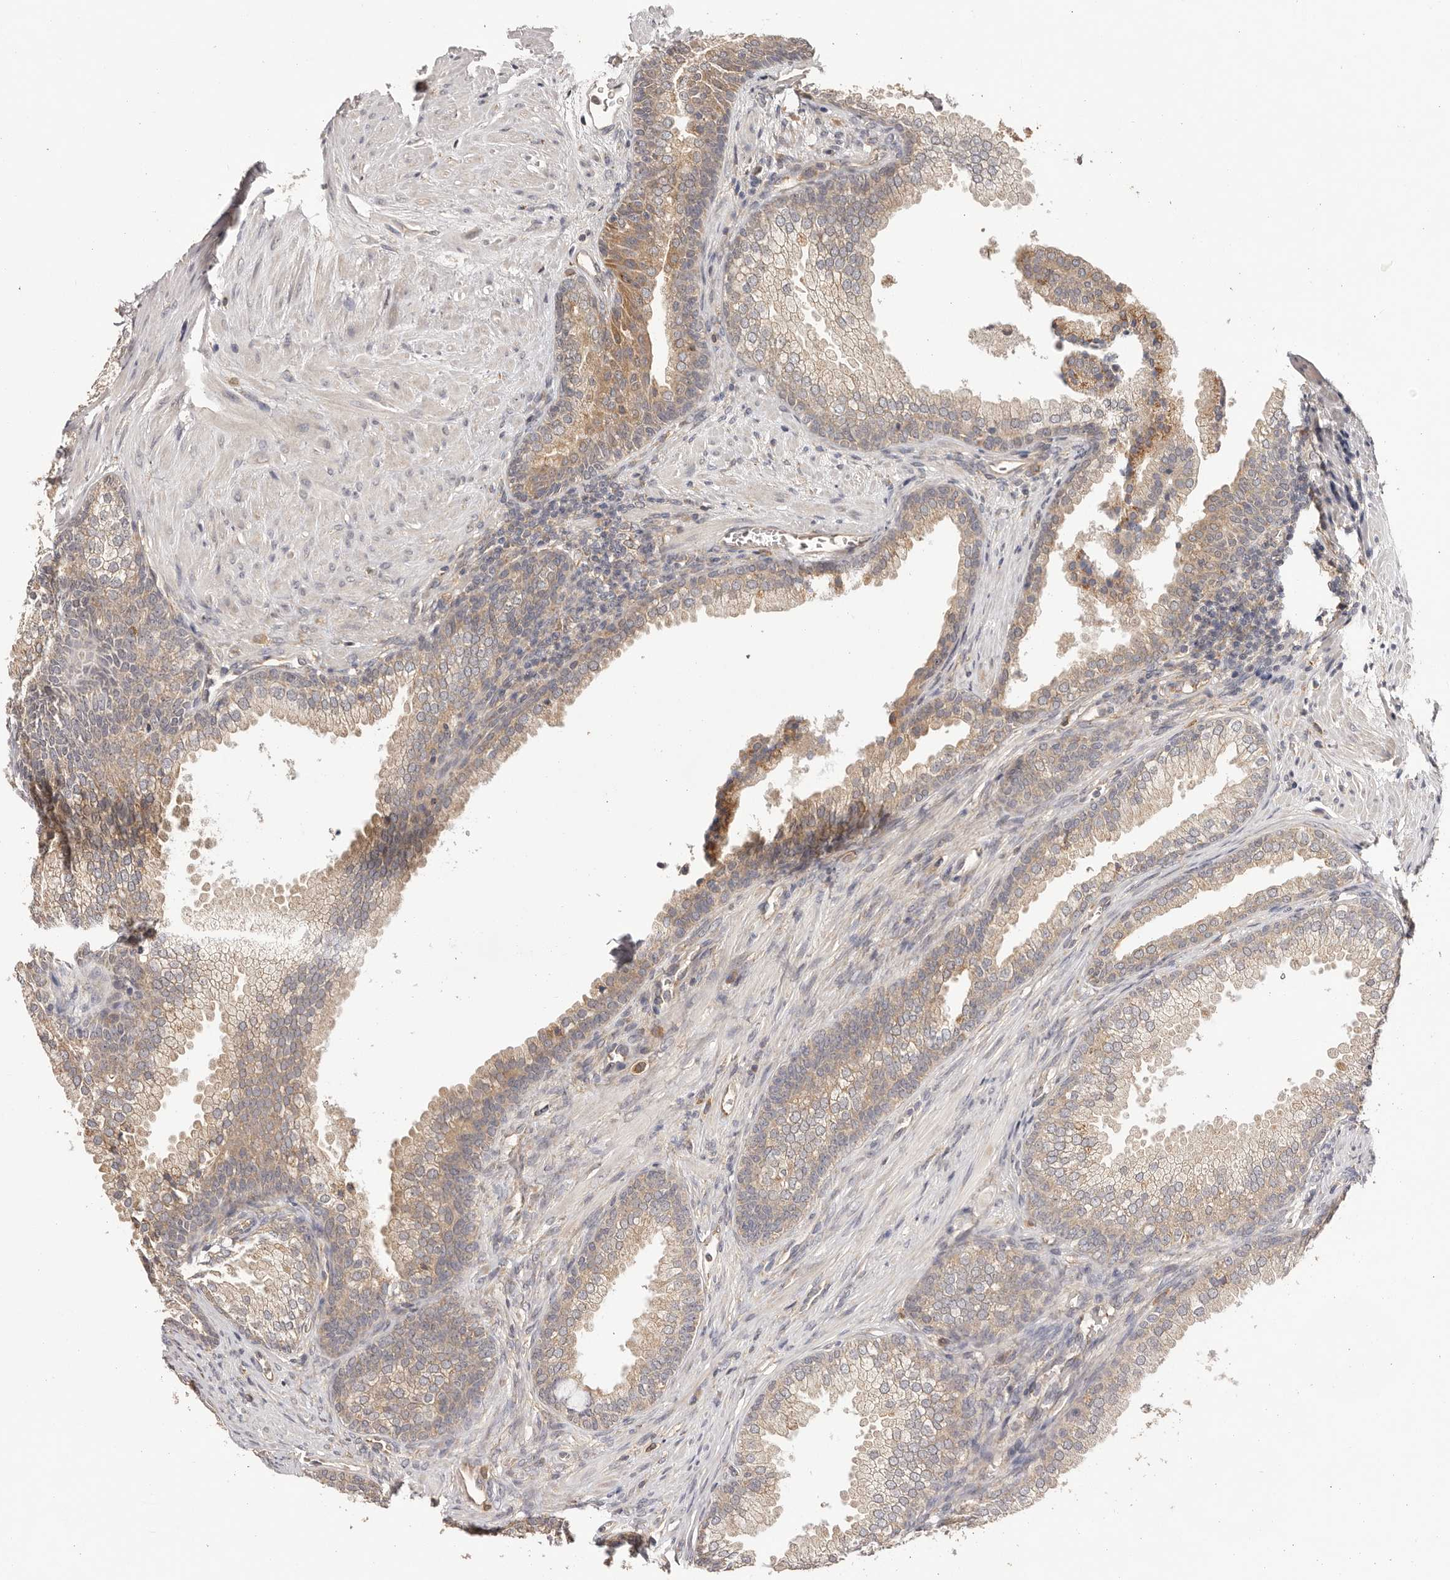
{"staining": {"intensity": "weak", "quantity": "25%-75%", "location": "cytoplasmic/membranous"}, "tissue": "prostate", "cell_type": "Glandular cells", "image_type": "normal", "snomed": [{"axis": "morphology", "description": "Normal tissue, NOS"}, {"axis": "topography", "description": "Prostate"}], "caption": "Glandular cells display low levels of weak cytoplasmic/membranous staining in approximately 25%-75% of cells in unremarkable prostate. (DAB = brown stain, brightfield microscopy at high magnification).", "gene": "UBR2", "patient": {"sex": "male", "age": 76}}